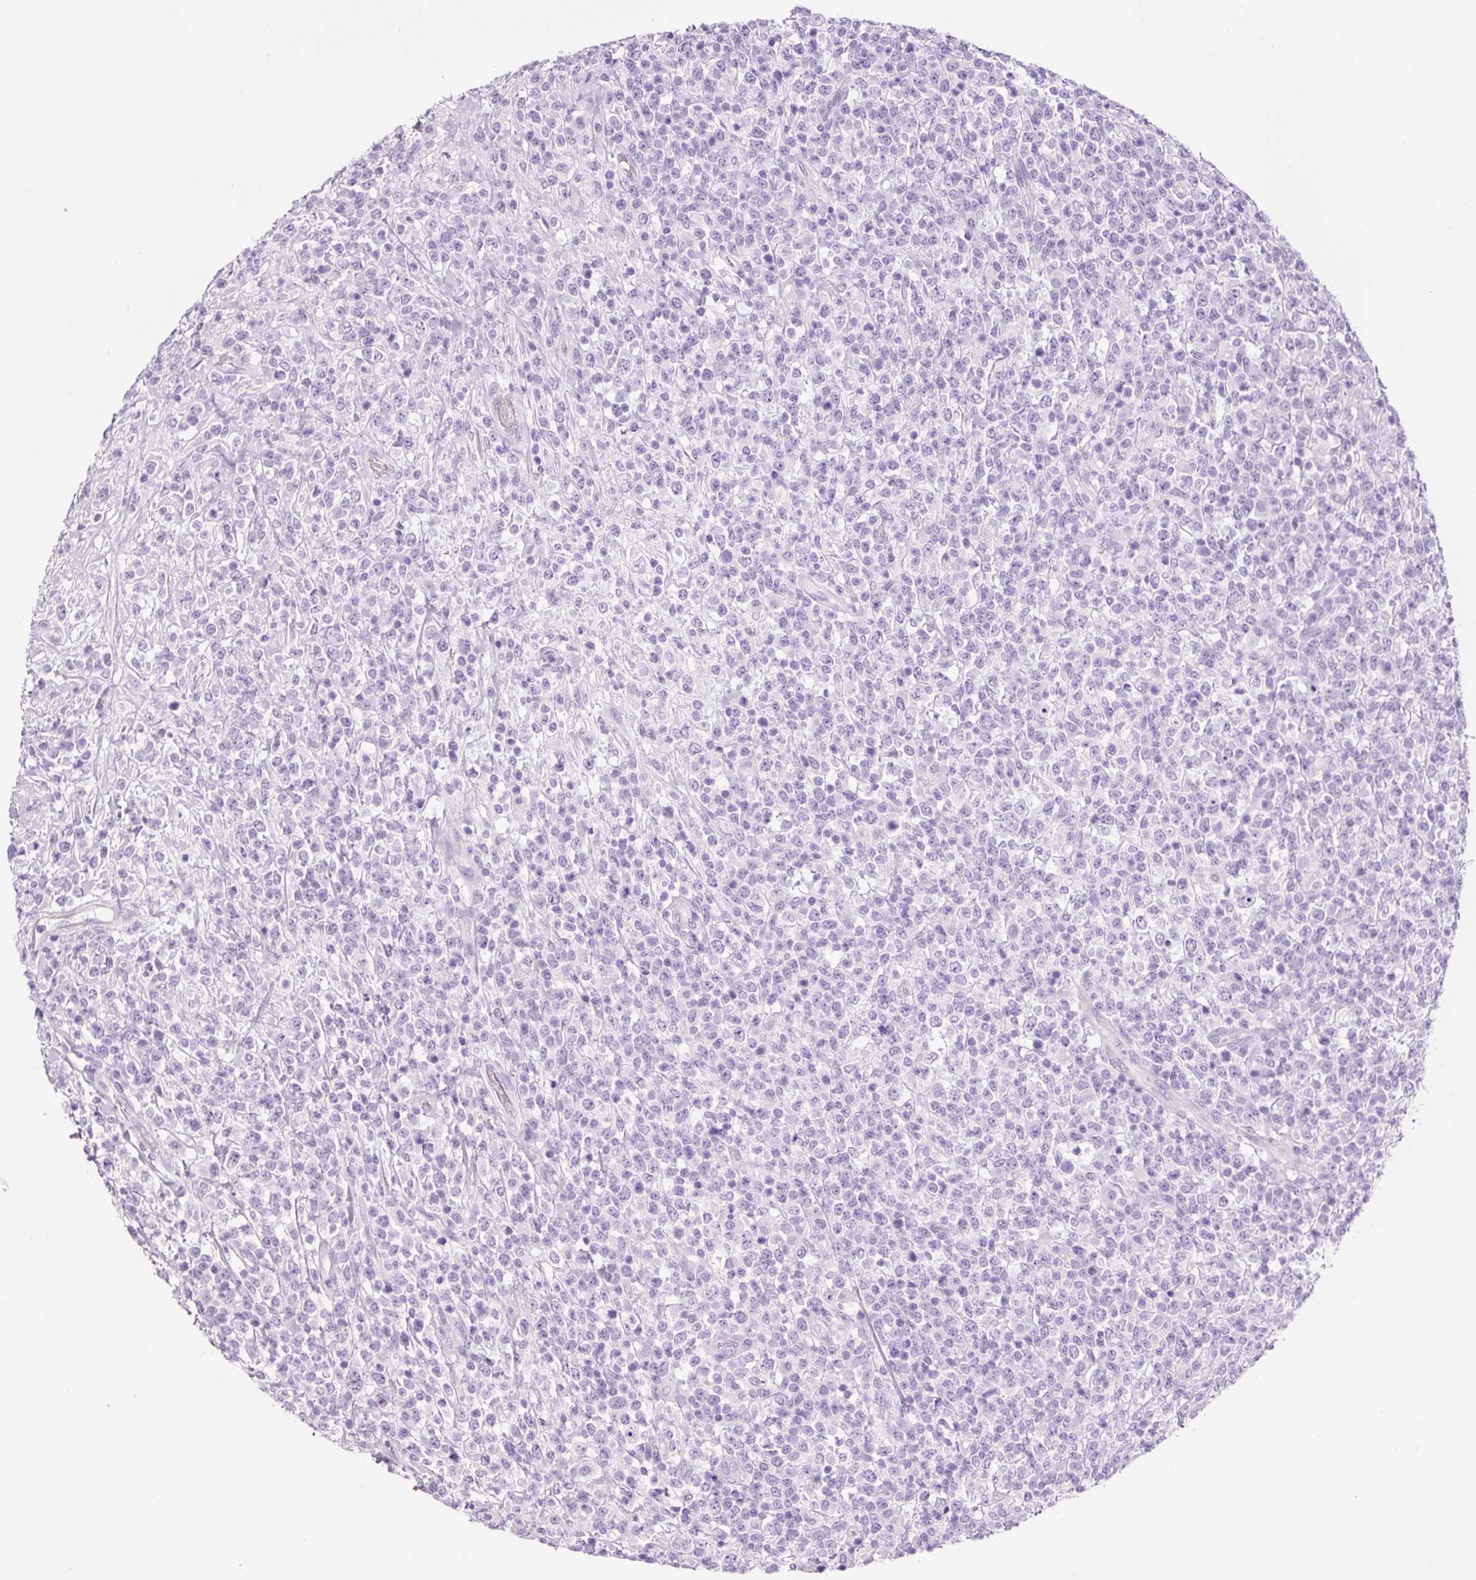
{"staining": {"intensity": "negative", "quantity": "none", "location": "none"}, "tissue": "lymphoma", "cell_type": "Tumor cells", "image_type": "cancer", "snomed": [{"axis": "morphology", "description": "Malignant lymphoma, non-Hodgkin's type, High grade"}, {"axis": "topography", "description": "Colon"}], "caption": "This is a micrograph of immunohistochemistry staining of high-grade malignant lymphoma, non-Hodgkin's type, which shows no staining in tumor cells.", "gene": "ADSS1", "patient": {"sex": "female", "age": 53}}